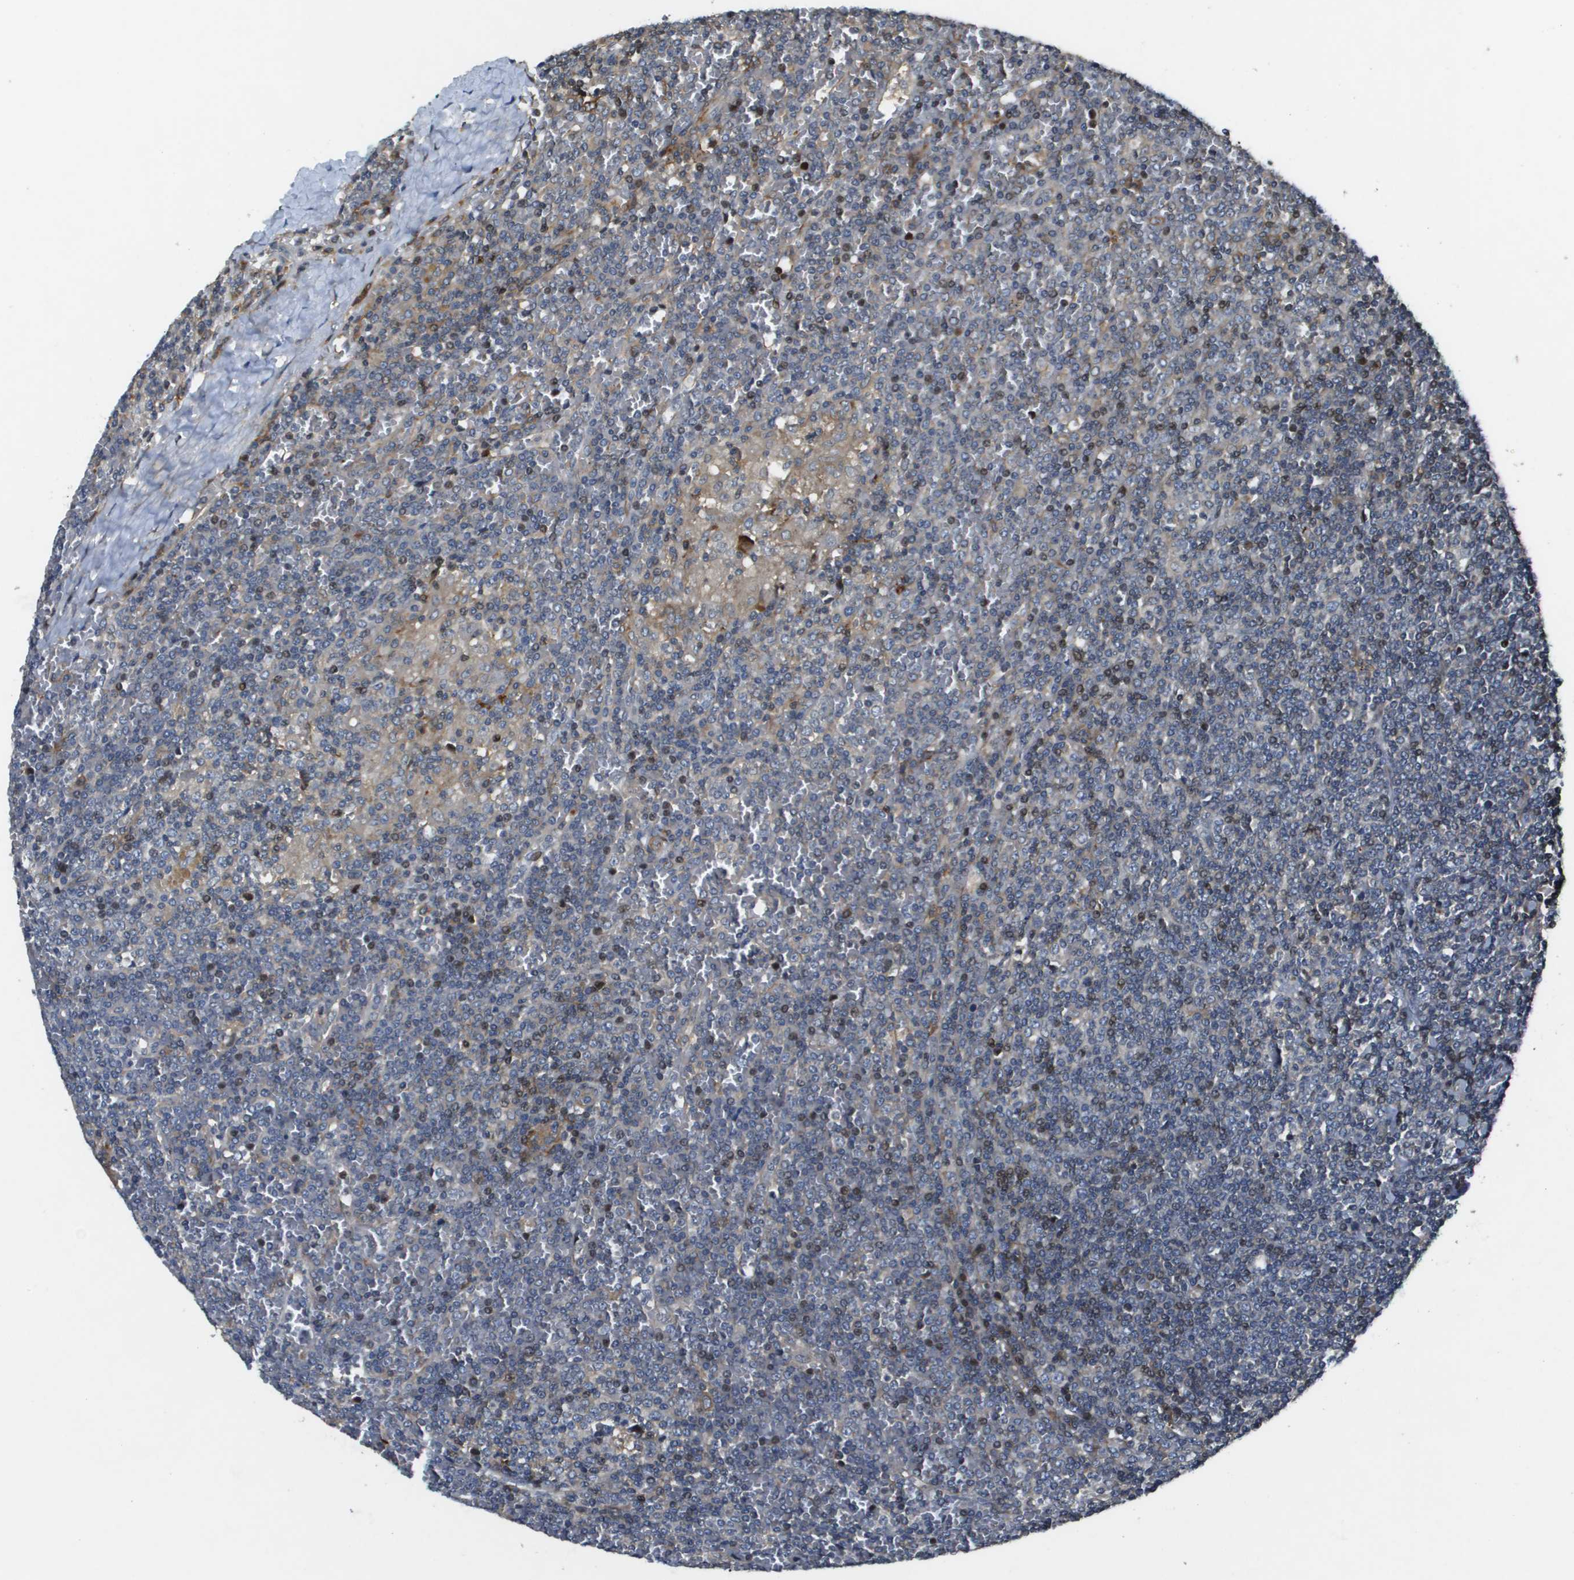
{"staining": {"intensity": "negative", "quantity": "none", "location": "none"}, "tissue": "lymphoma", "cell_type": "Tumor cells", "image_type": "cancer", "snomed": [{"axis": "morphology", "description": "Malignant lymphoma, non-Hodgkin's type, Low grade"}, {"axis": "topography", "description": "Spleen"}], "caption": "High power microscopy histopathology image of an immunohistochemistry (IHC) photomicrograph of low-grade malignant lymphoma, non-Hodgkin's type, revealing no significant expression in tumor cells.", "gene": "SCN4B", "patient": {"sex": "female", "age": 19}}